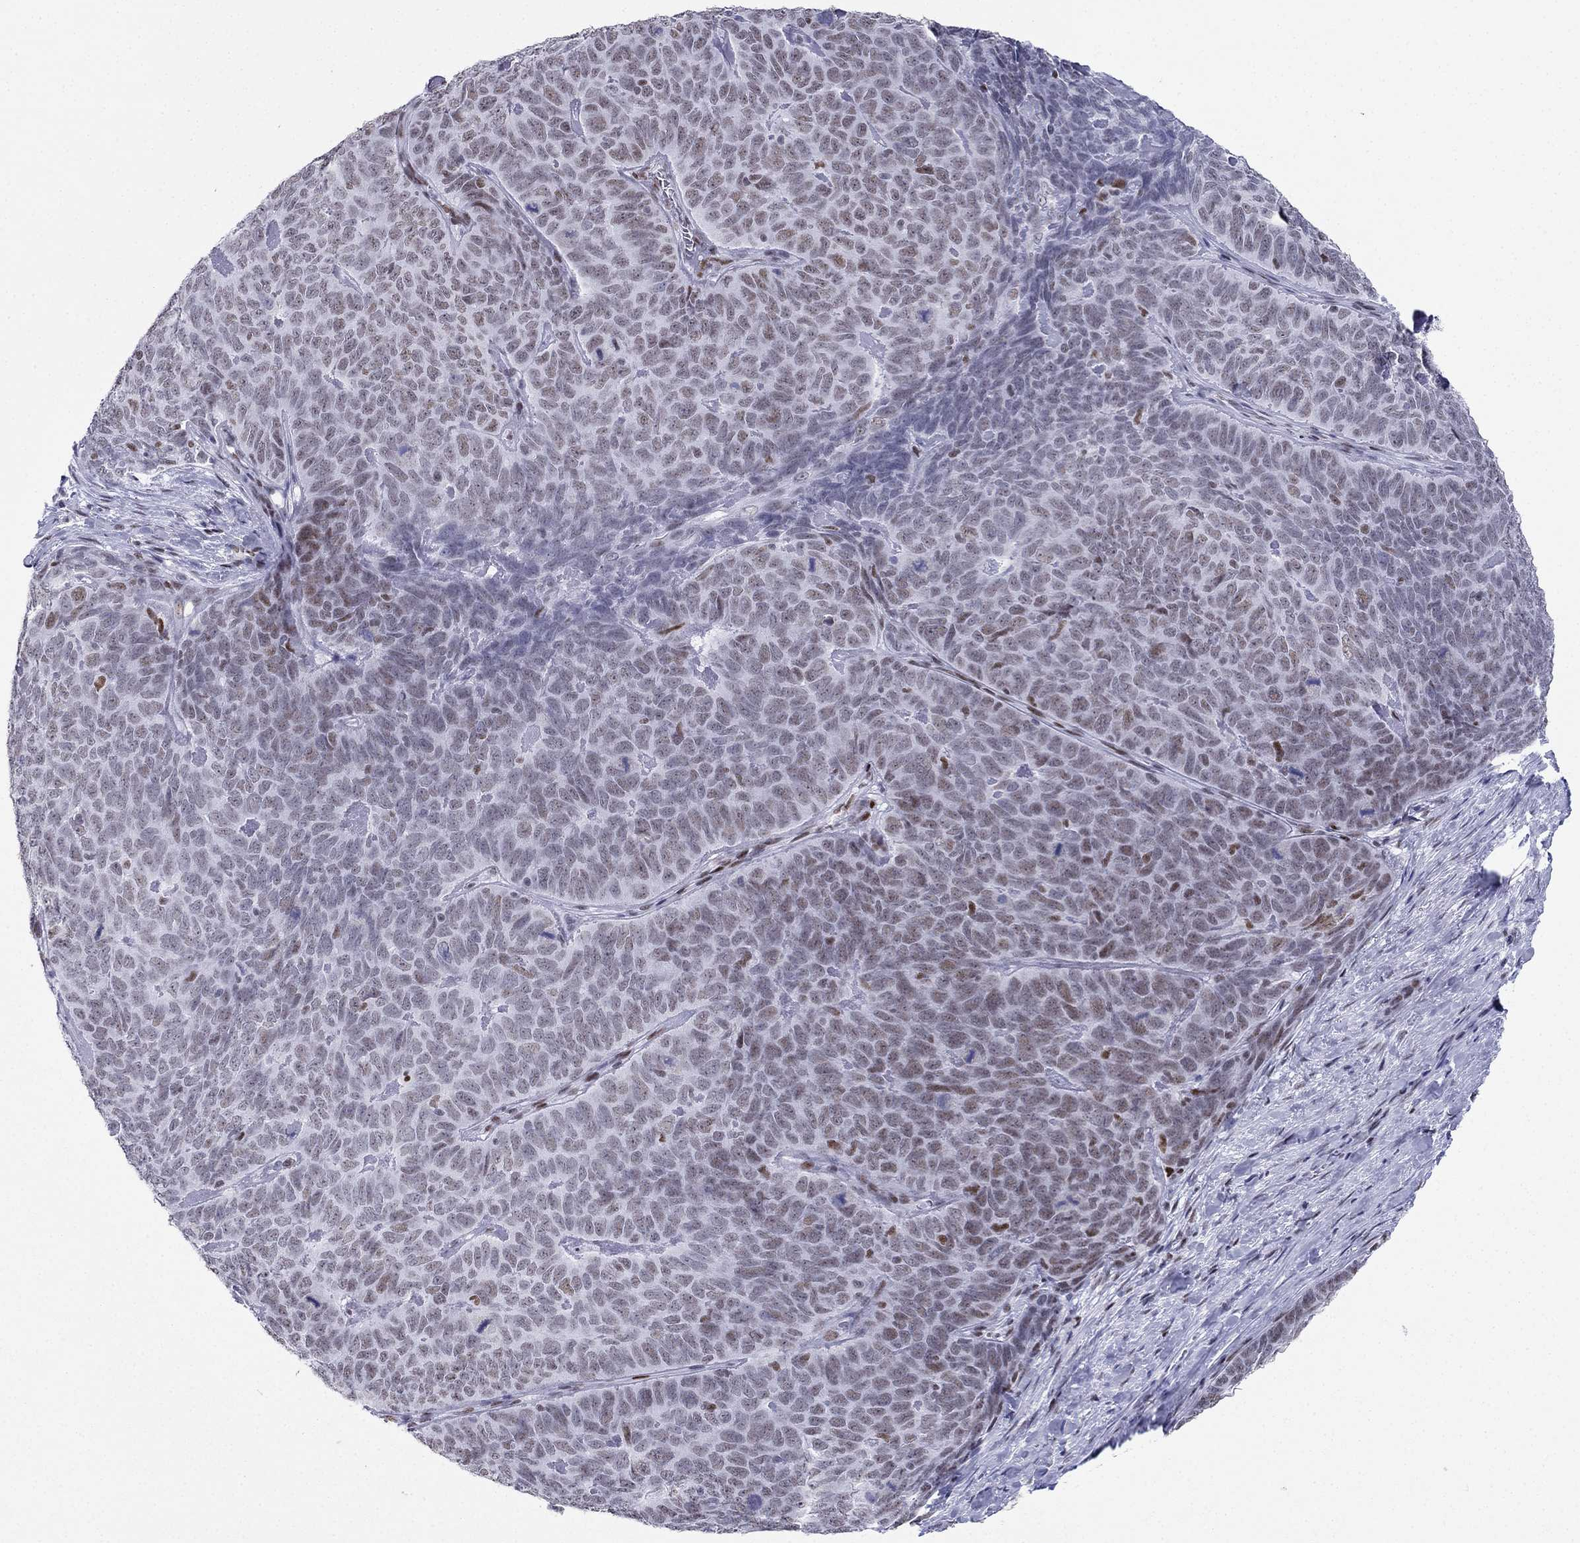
{"staining": {"intensity": "negative", "quantity": "none", "location": "none"}, "tissue": "skin cancer", "cell_type": "Tumor cells", "image_type": "cancer", "snomed": [{"axis": "morphology", "description": "Squamous cell carcinoma, NOS"}, {"axis": "topography", "description": "Skin"}, {"axis": "topography", "description": "Anal"}], "caption": "DAB immunohistochemical staining of human squamous cell carcinoma (skin) demonstrates no significant staining in tumor cells.", "gene": "PPM1G", "patient": {"sex": "female", "age": 51}}